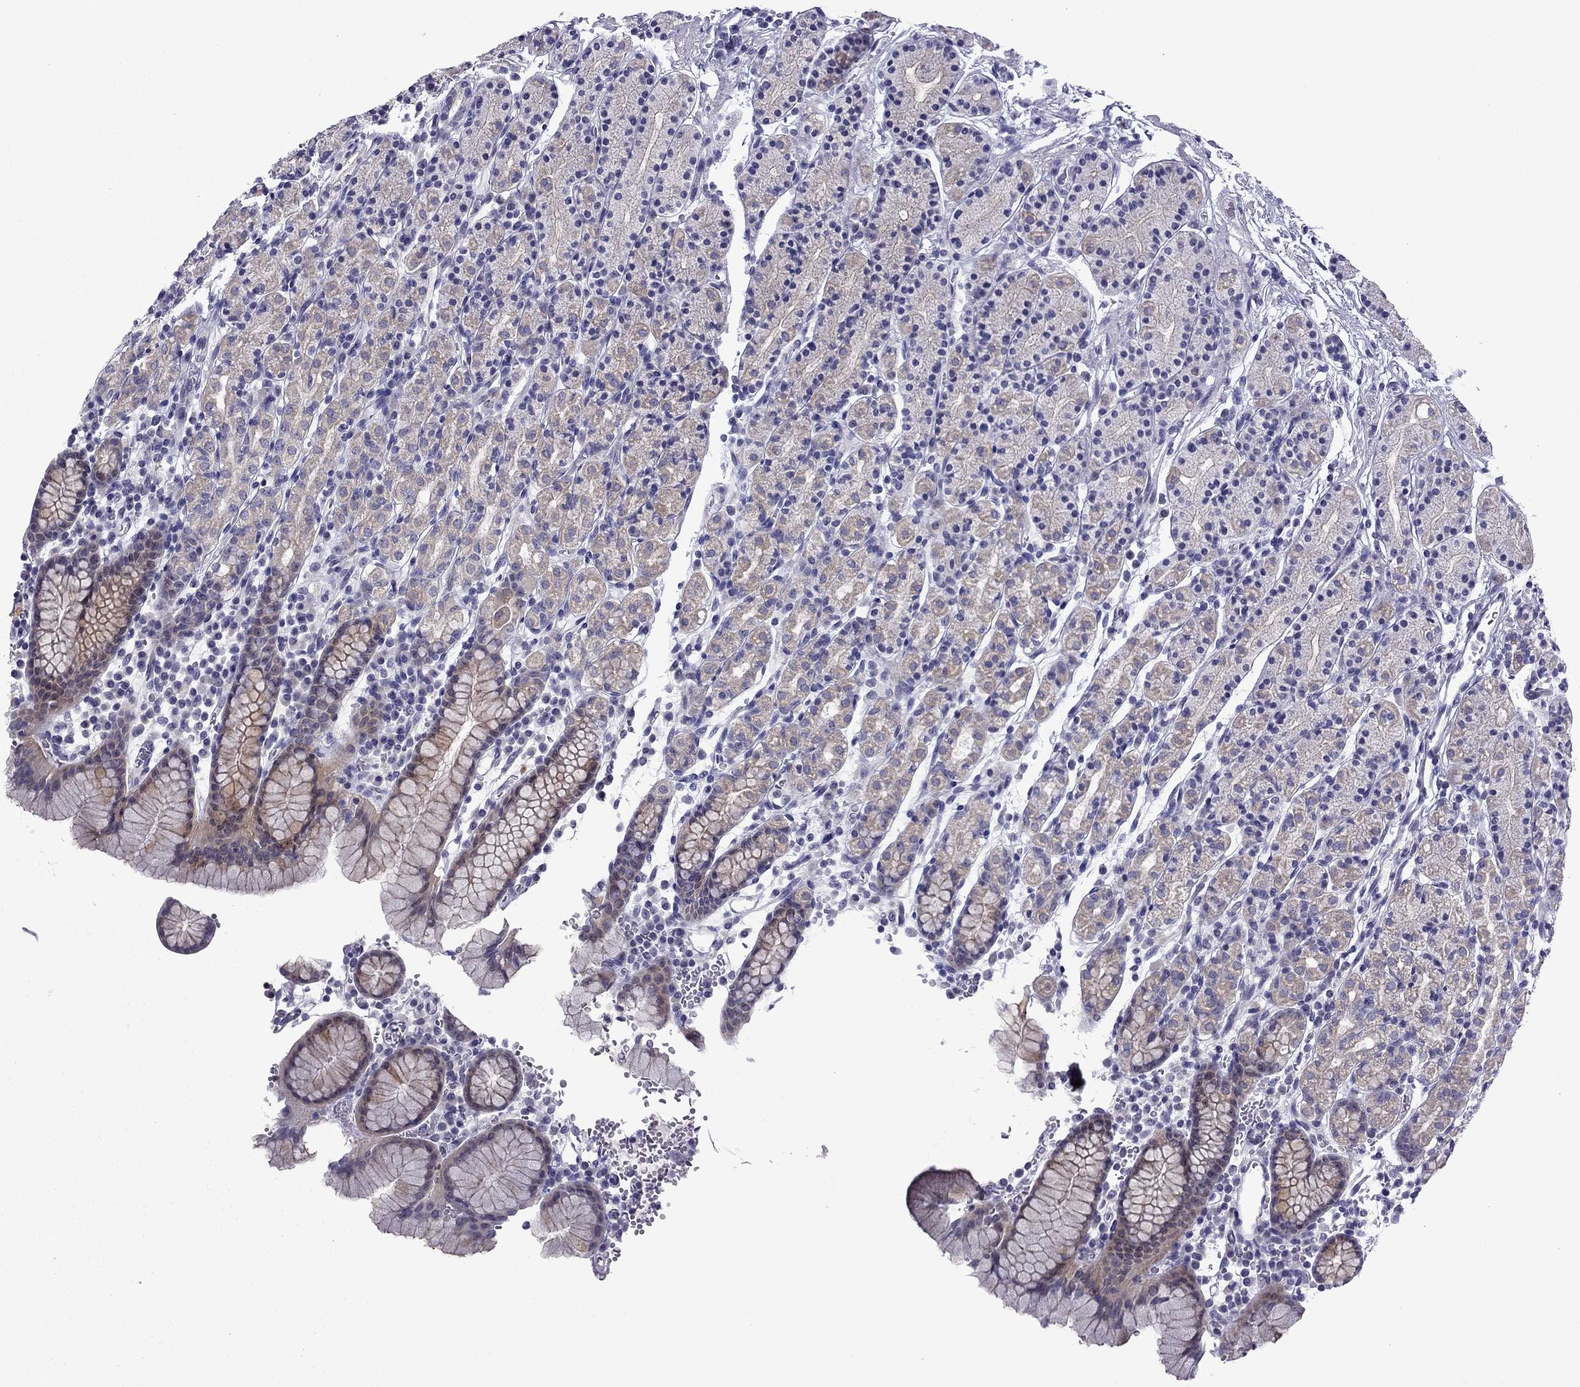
{"staining": {"intensity": "weak", "quantity": "25%-75%", "location": "cytoplasmic/membranous"}, "tissue": "stomach", "cell_type": "Glandular cells", "image_type": "normal", "snomed": [{"axis": "morphology", "description": "Normal tissue, NOS"}, {"axis": "topography", "description": "Stomach, upper"}, {"axis": "topography", "description": "Stomach"}], "caption": "Protein analysis of benign stomach reveals weak cytoplasmic/membranous staining in about 25%-75% of glandular cells. Nuclei are stained in blue.", "gene": "POM121L12", "patient": {"sex": "male", "age": 62}}